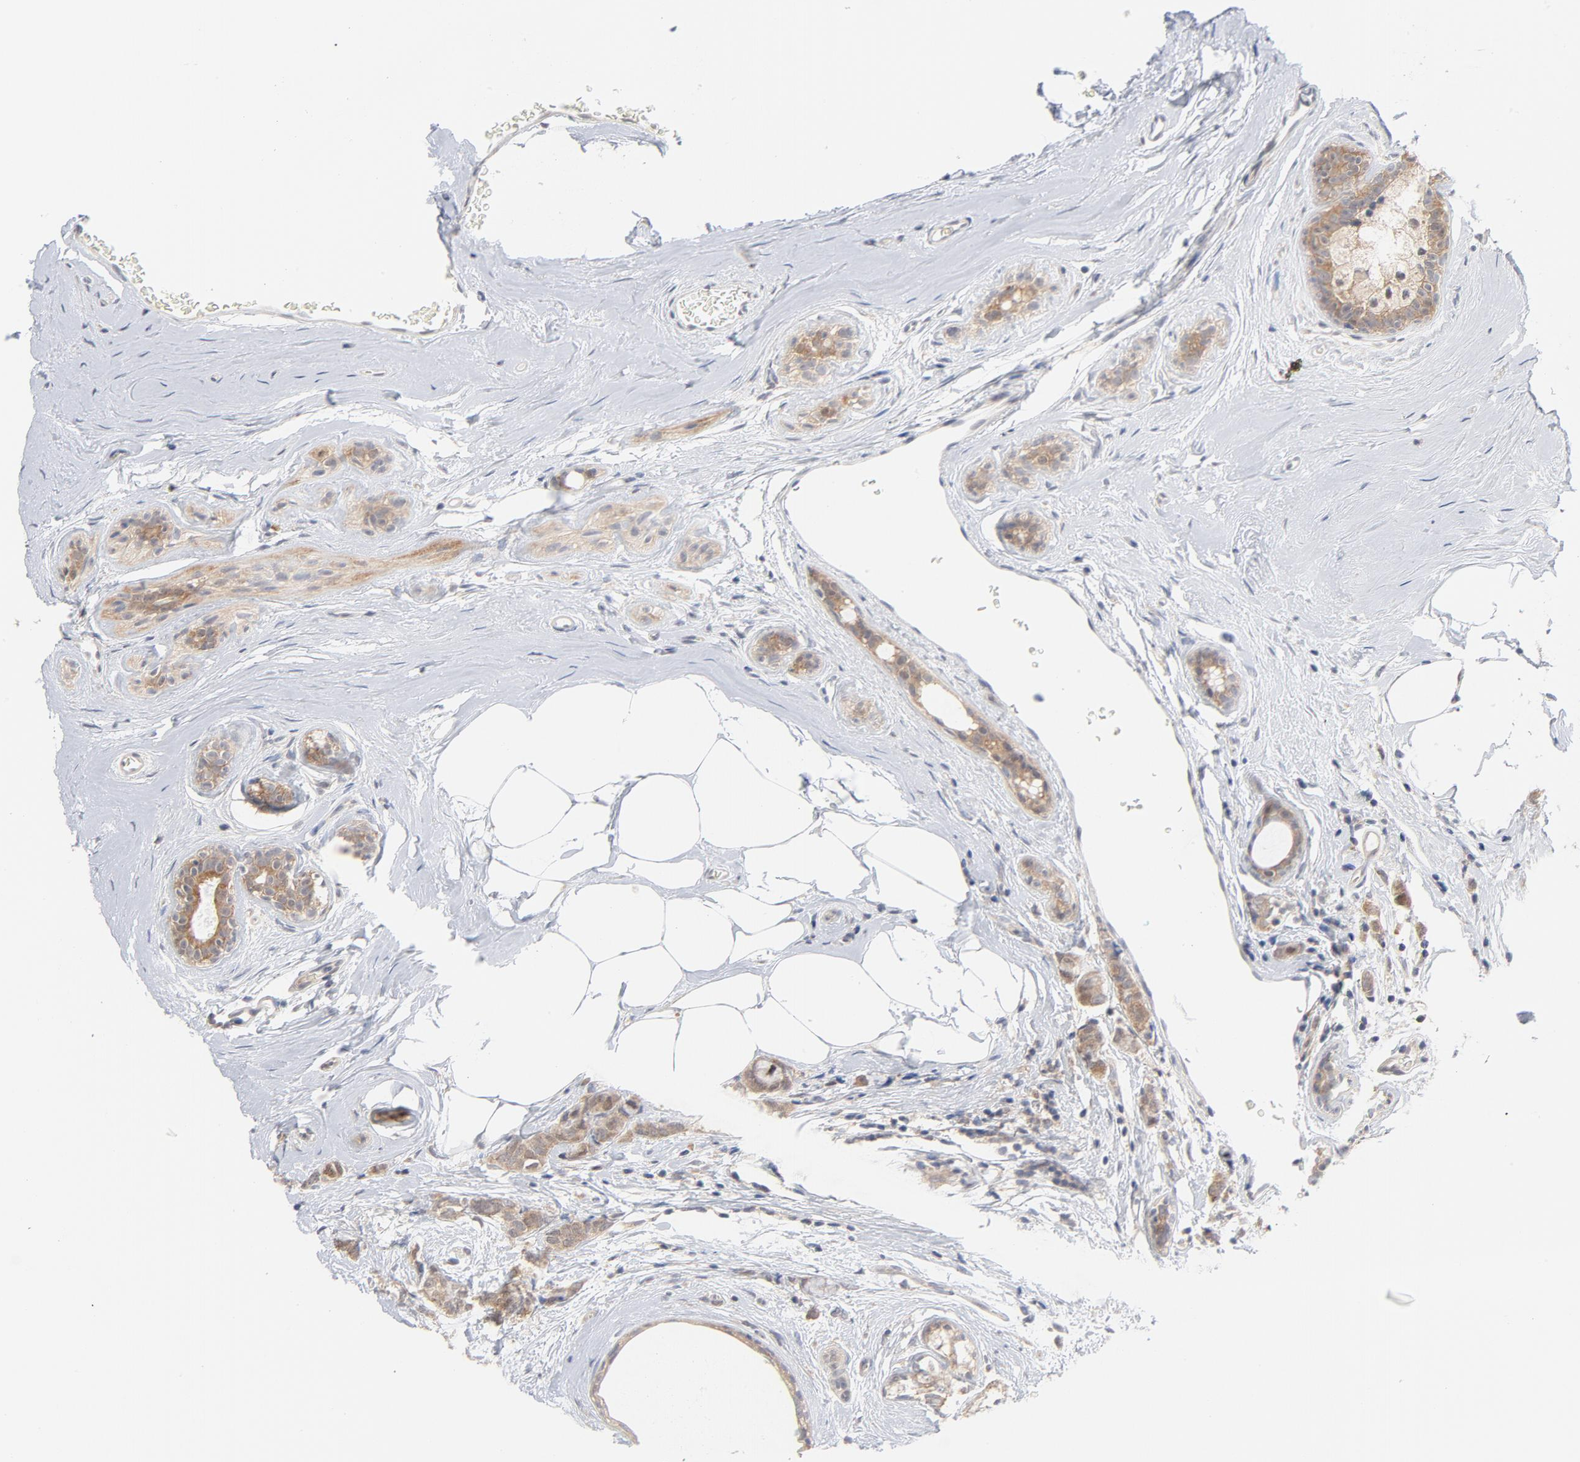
{"staining": {"intensity": "weak", "quantity": ">75%", "location": "cytoplasmic/membranous"}, "tissue": "breast cancer", "cell_type": "Tumor cells", "image_type": "cancer", "snomed": [{"axis": "morphology", "description": "Lobular carcinoma"}, {"axis": "topography", "description": "Breast"}], "caption": "Brown immunohistochemical staining in breast lobular carcinoma reveals weak cytoplasmic/membranous staining in approximately >75% of tumor cells. Nuclei are stained in blue.", "gene": "UBL4A", "patient": {"sex": "female", "age": 60}}